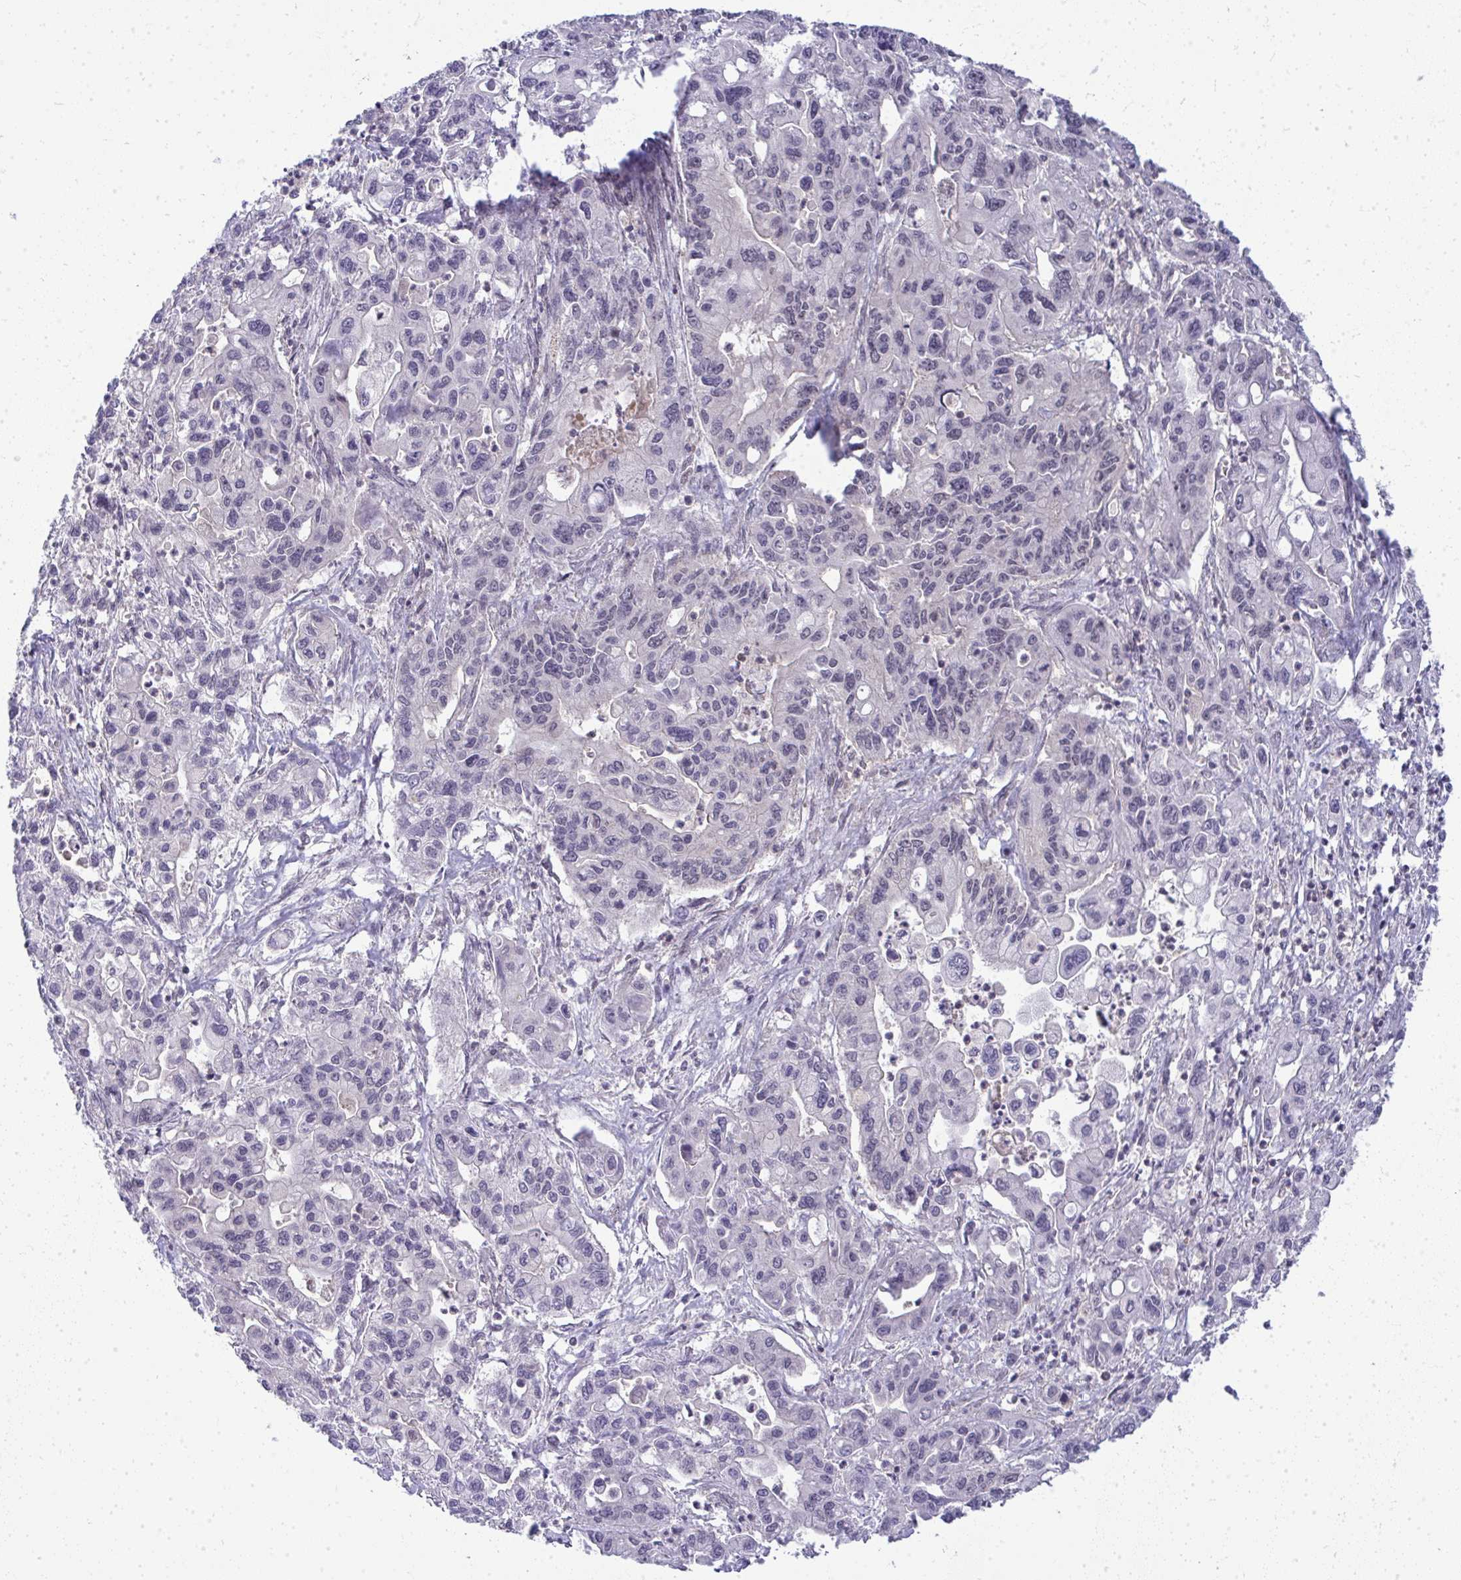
{"staining": {"intensity": "negative", "quantity": "none", "location": "none"}, "tissue": "pancreatic cancer", "cell_type": "Tumor cells", "image_type": "cancer", "snomed": [{"axis": "morphology", "description": "Adenocarcinoma, NOS"}, {"axis": "topography", "description": "Pancreas"}], "caption": "Tumor cells show no significant staining in adenocarcinoma (pancreatic).", "gene": "HDHD2", "patient": {"sex": "male", "age": 62}}